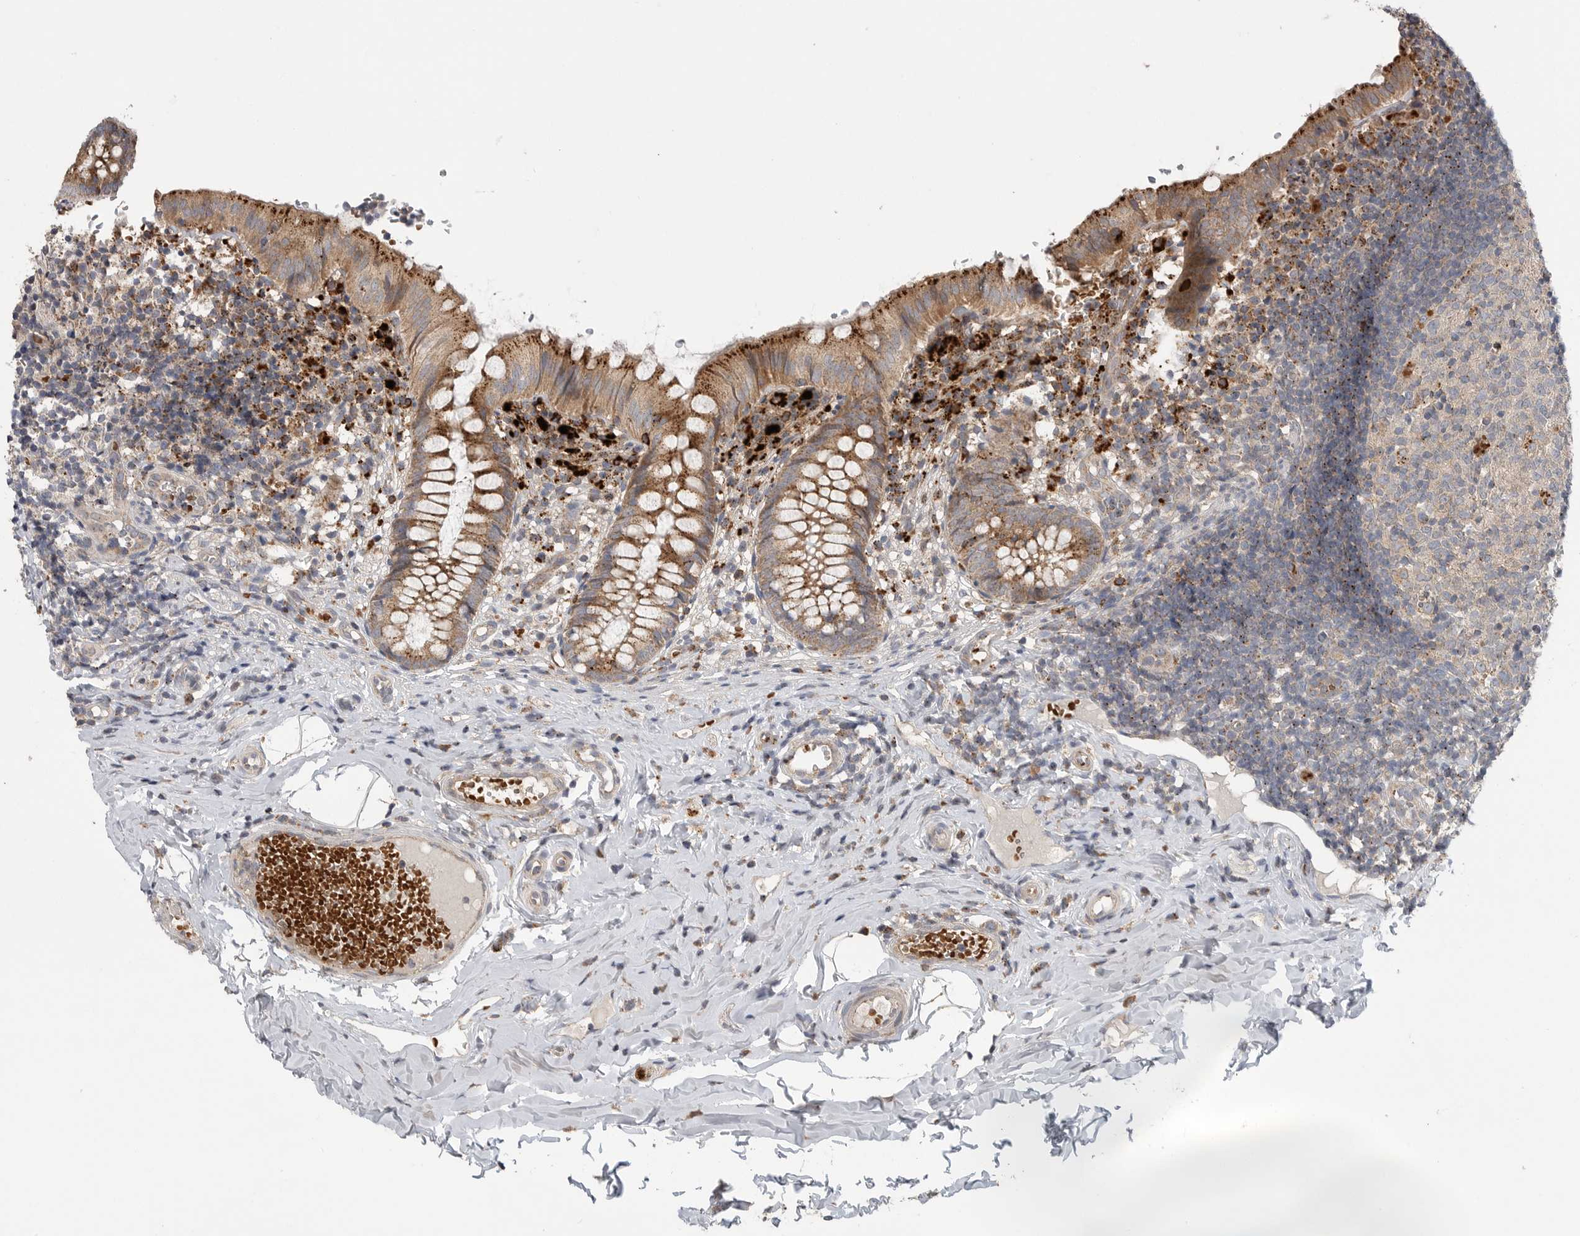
{"staining": {"intensity": "moderate", "quantity": ">75%", "location": "cytoplasmic/membranous"}, "tissue": "appendix", "cell_type": "Glandular cells", "image_type": "normal", "snomed": [{"axis": "morphology", "description": "Normal tissue, NOS"}, {"axis": "topography", "description": "Appendix"}], "caption": "Benign appendix shows moderate cytoplasmic/membranous staining in approximately >75% of glandular cells (DAB (3,3'-diaminobenzidine) IHC with brightfield microscopy, high magnification)..", "gene": "GALNS", "patient": {"sex": "male", "age": 8}}